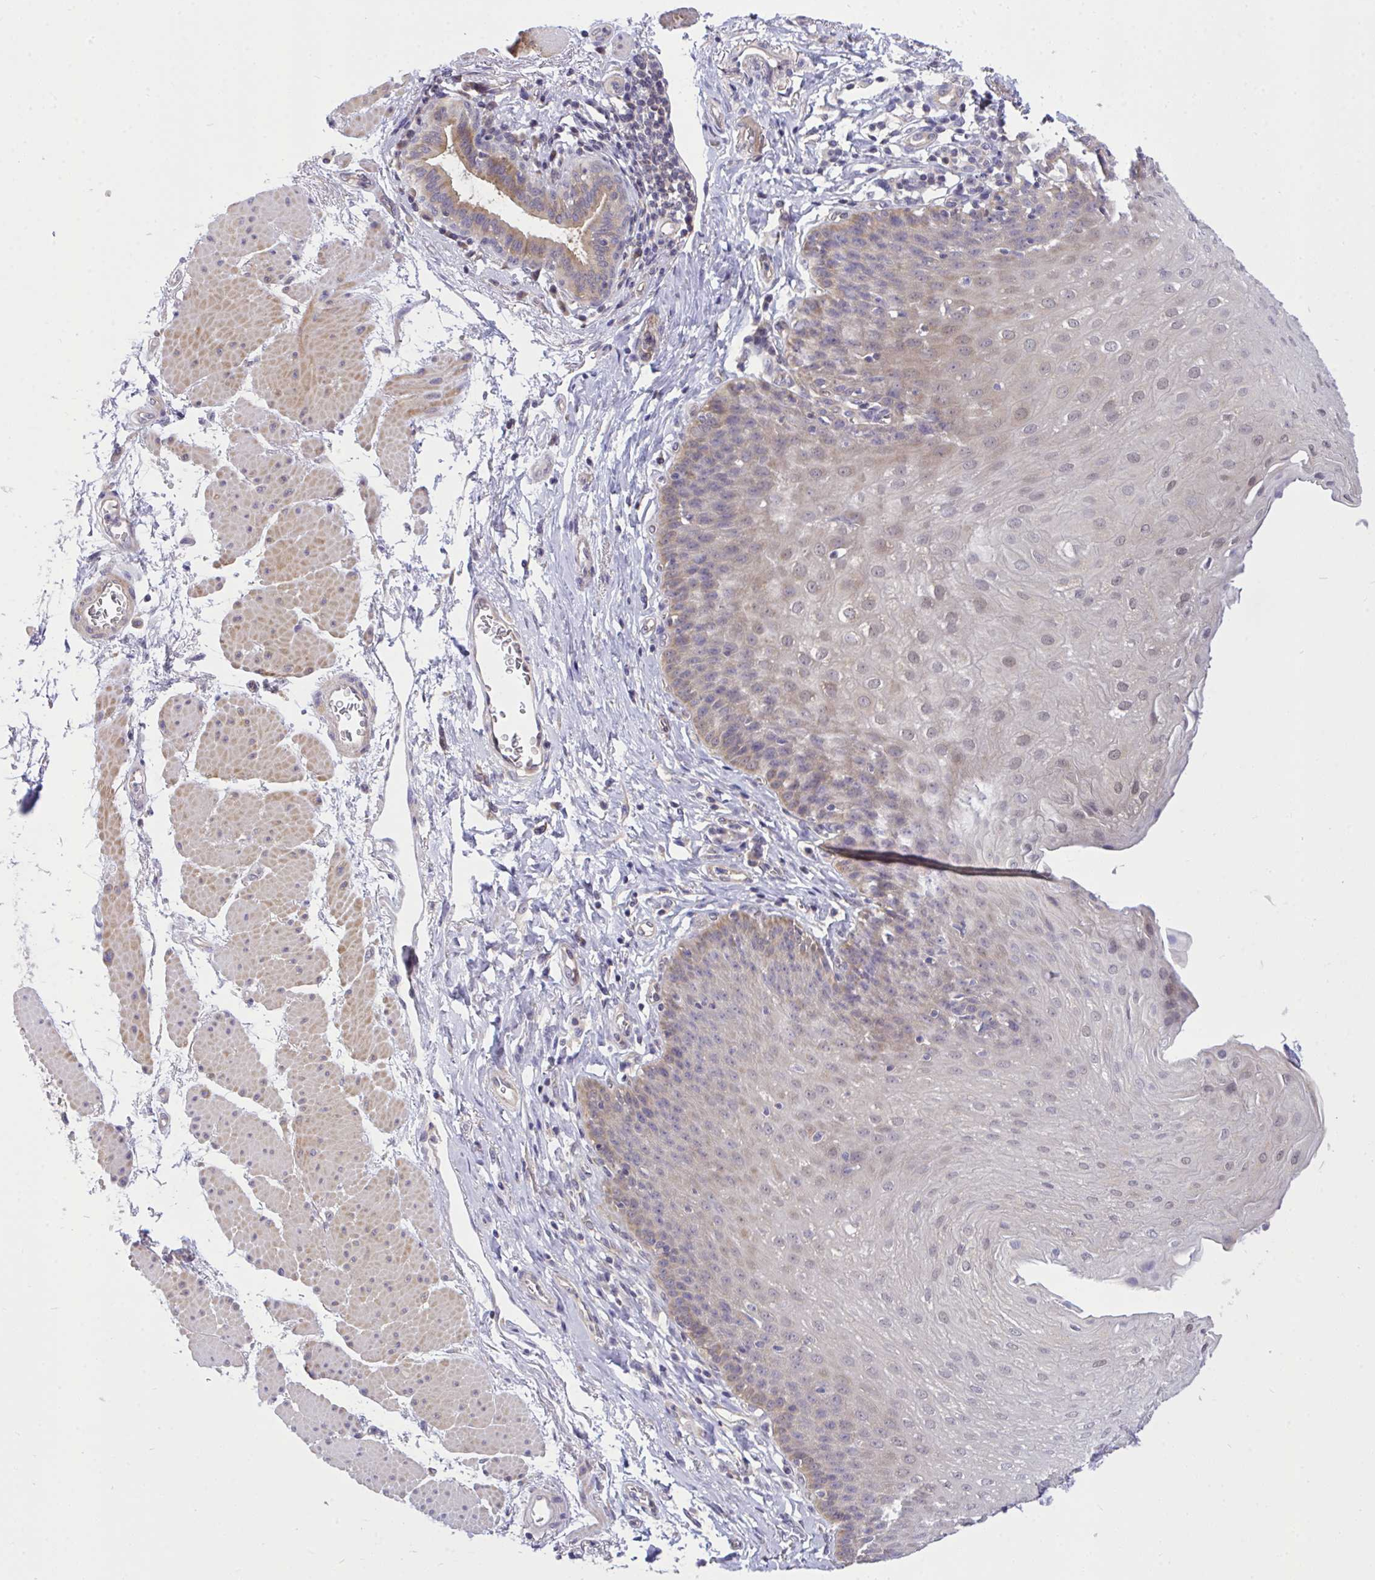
{"staining": {"intensity": "weak", "quantity": "25%-75%", "location": "cytoplasmic/membranous,nuclear"}, "tissue": "esophagus", "cell_type": "Squamous epithelial cells", "image_type": "normal", "snomed": [{"axis": "morphology", "description": "Normal tissue, NOS"}, {"axis": "topography", "description": "Esophagus"}], "caption": "This histopathology image reveals IHC staining of benign esophagus, with low weak cytoplasmic/membranous,nuclear positivity in approximately 25%-75% of squamous epithelial cells.", "gene": "C19orf54", "patient": {"sex": "female", "age": 81}}